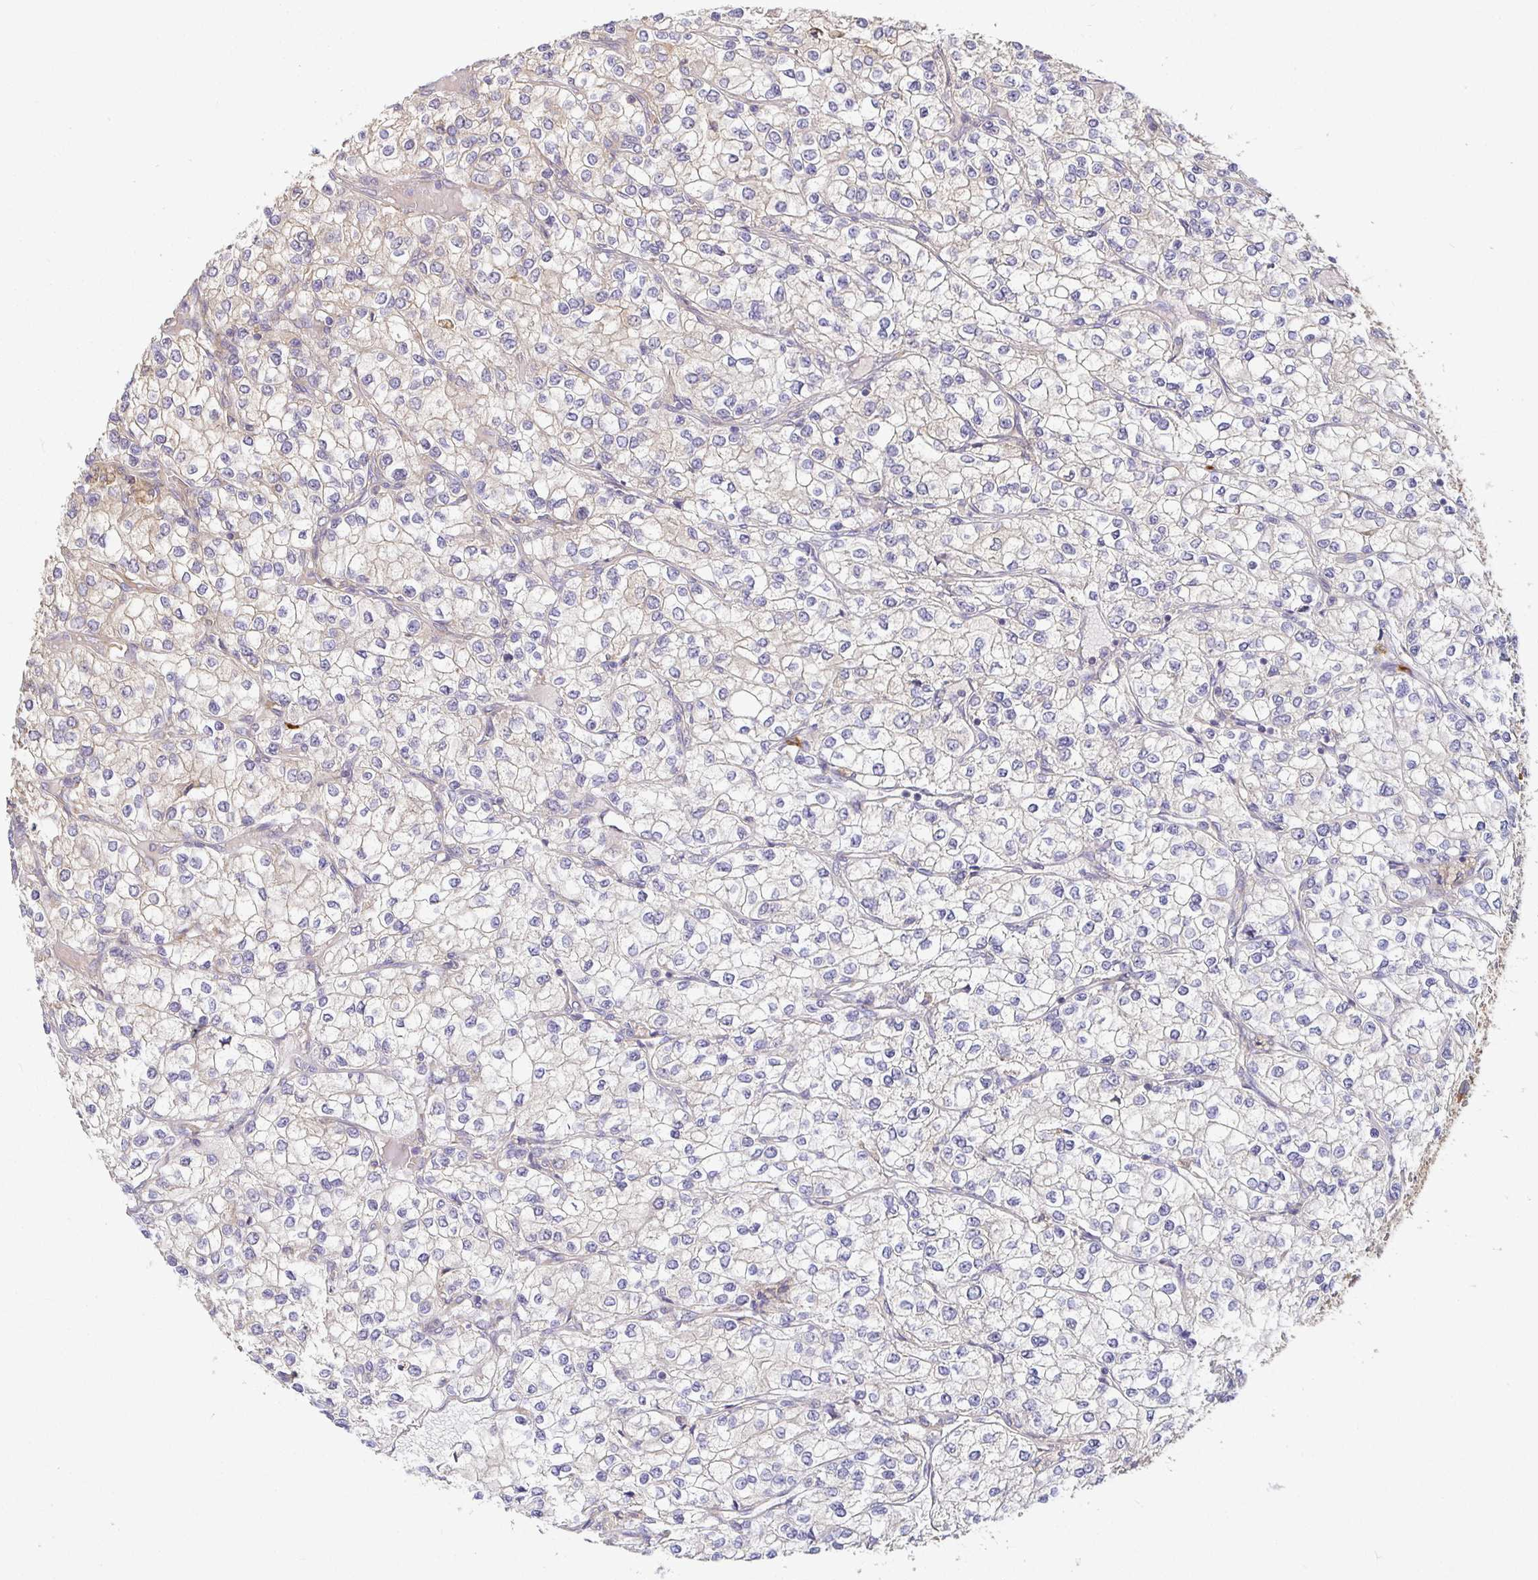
{"staining": {"intensity": "negative", "quantity": "none", "location": "none"}, "tissue": "renal cancer", "cell_type": "Tumor cells", "image_type": "cancer", "snomed": [{"axis": "morphology", "description": "Adenocarcinoma, NOS"}, {"axis": "topography", "description": "Kidney"}], "caption": "Immunohistochemical staining of human renal cancer (adenocarcinoma) exhibits no significant staining in tumor cells.", "gene": "SNX8", "patient": {"sex": "male", "age": 80}}